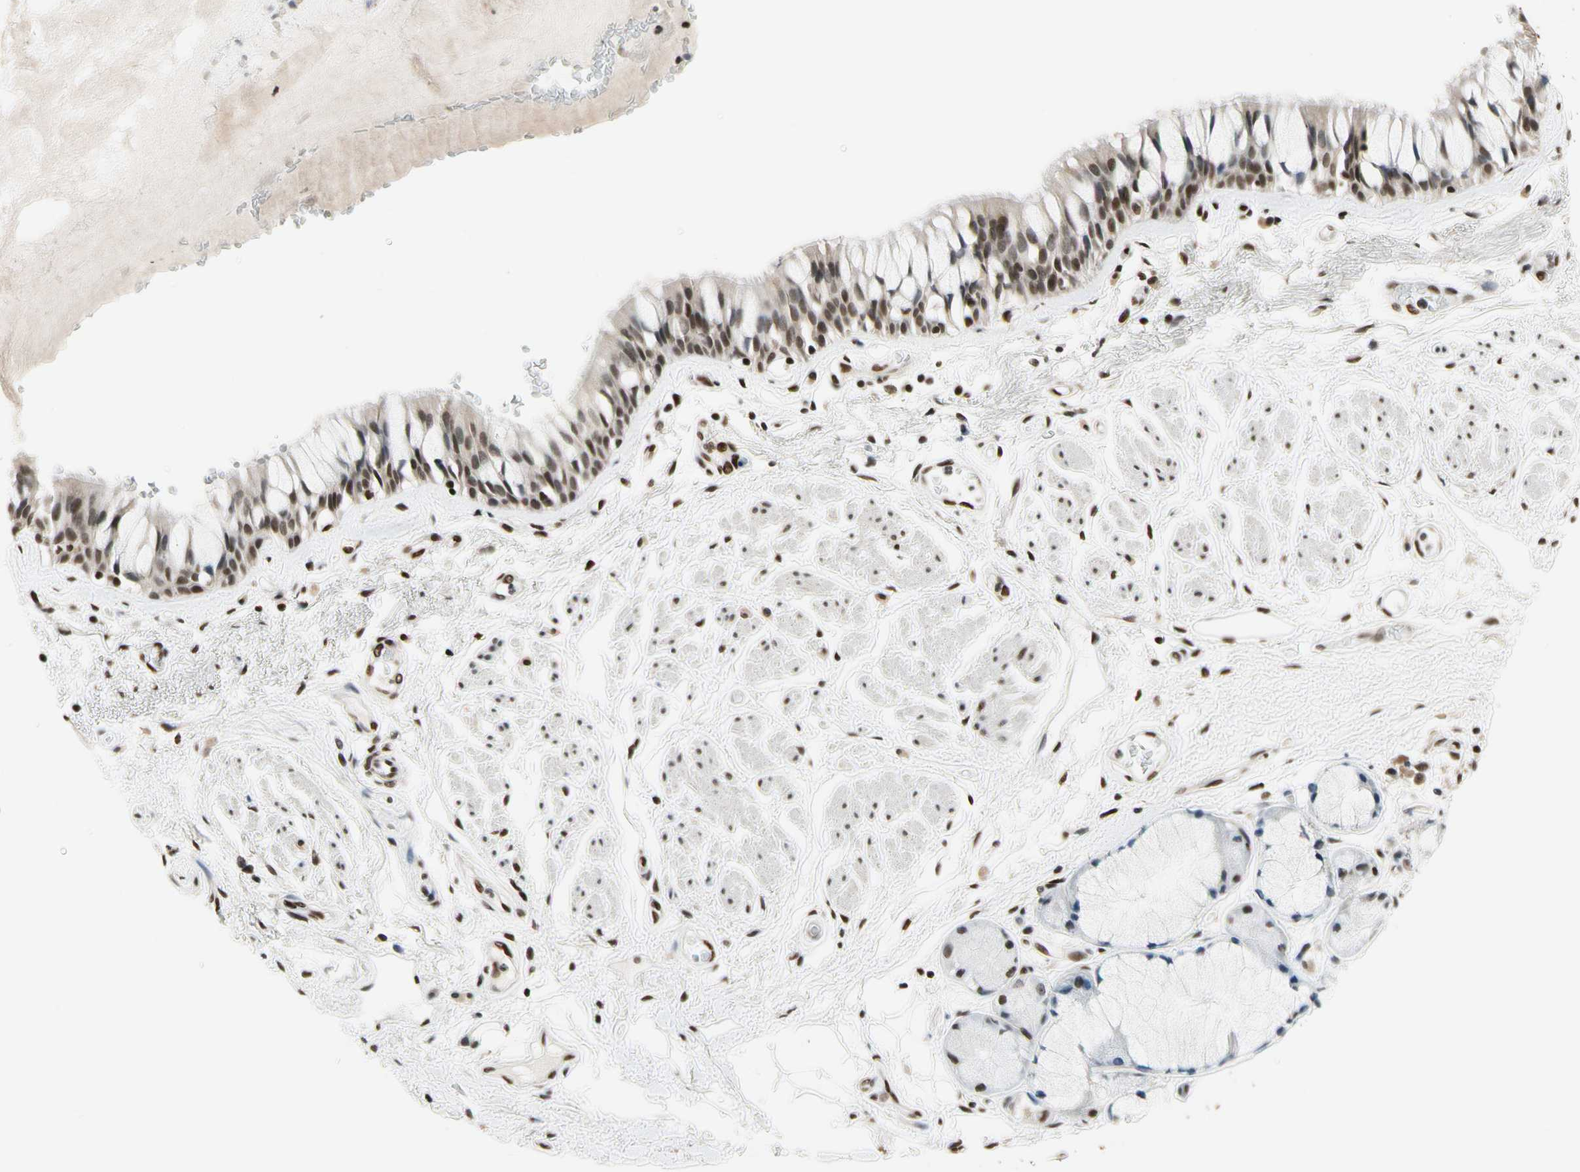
{"staining": {"intensity": "moderate", "quantity": ">75%", "location": "nuclear"}, "tissue": "bronchus", "cell_type": "Respiratory epithelial cells", "image_type": "normal", "snomed": [{"axis": "morphology", "description": "Normal tissue, NOS"}, {"axis": "topography", "description": "Bronchus"}], "caption": "A medium amount of moderate nuclear expression is seen in about >75% of respiratory epithelial cells in normal bronchus.", "gene": "RECQL", "patient": {"sex": "male", "age": 66}}